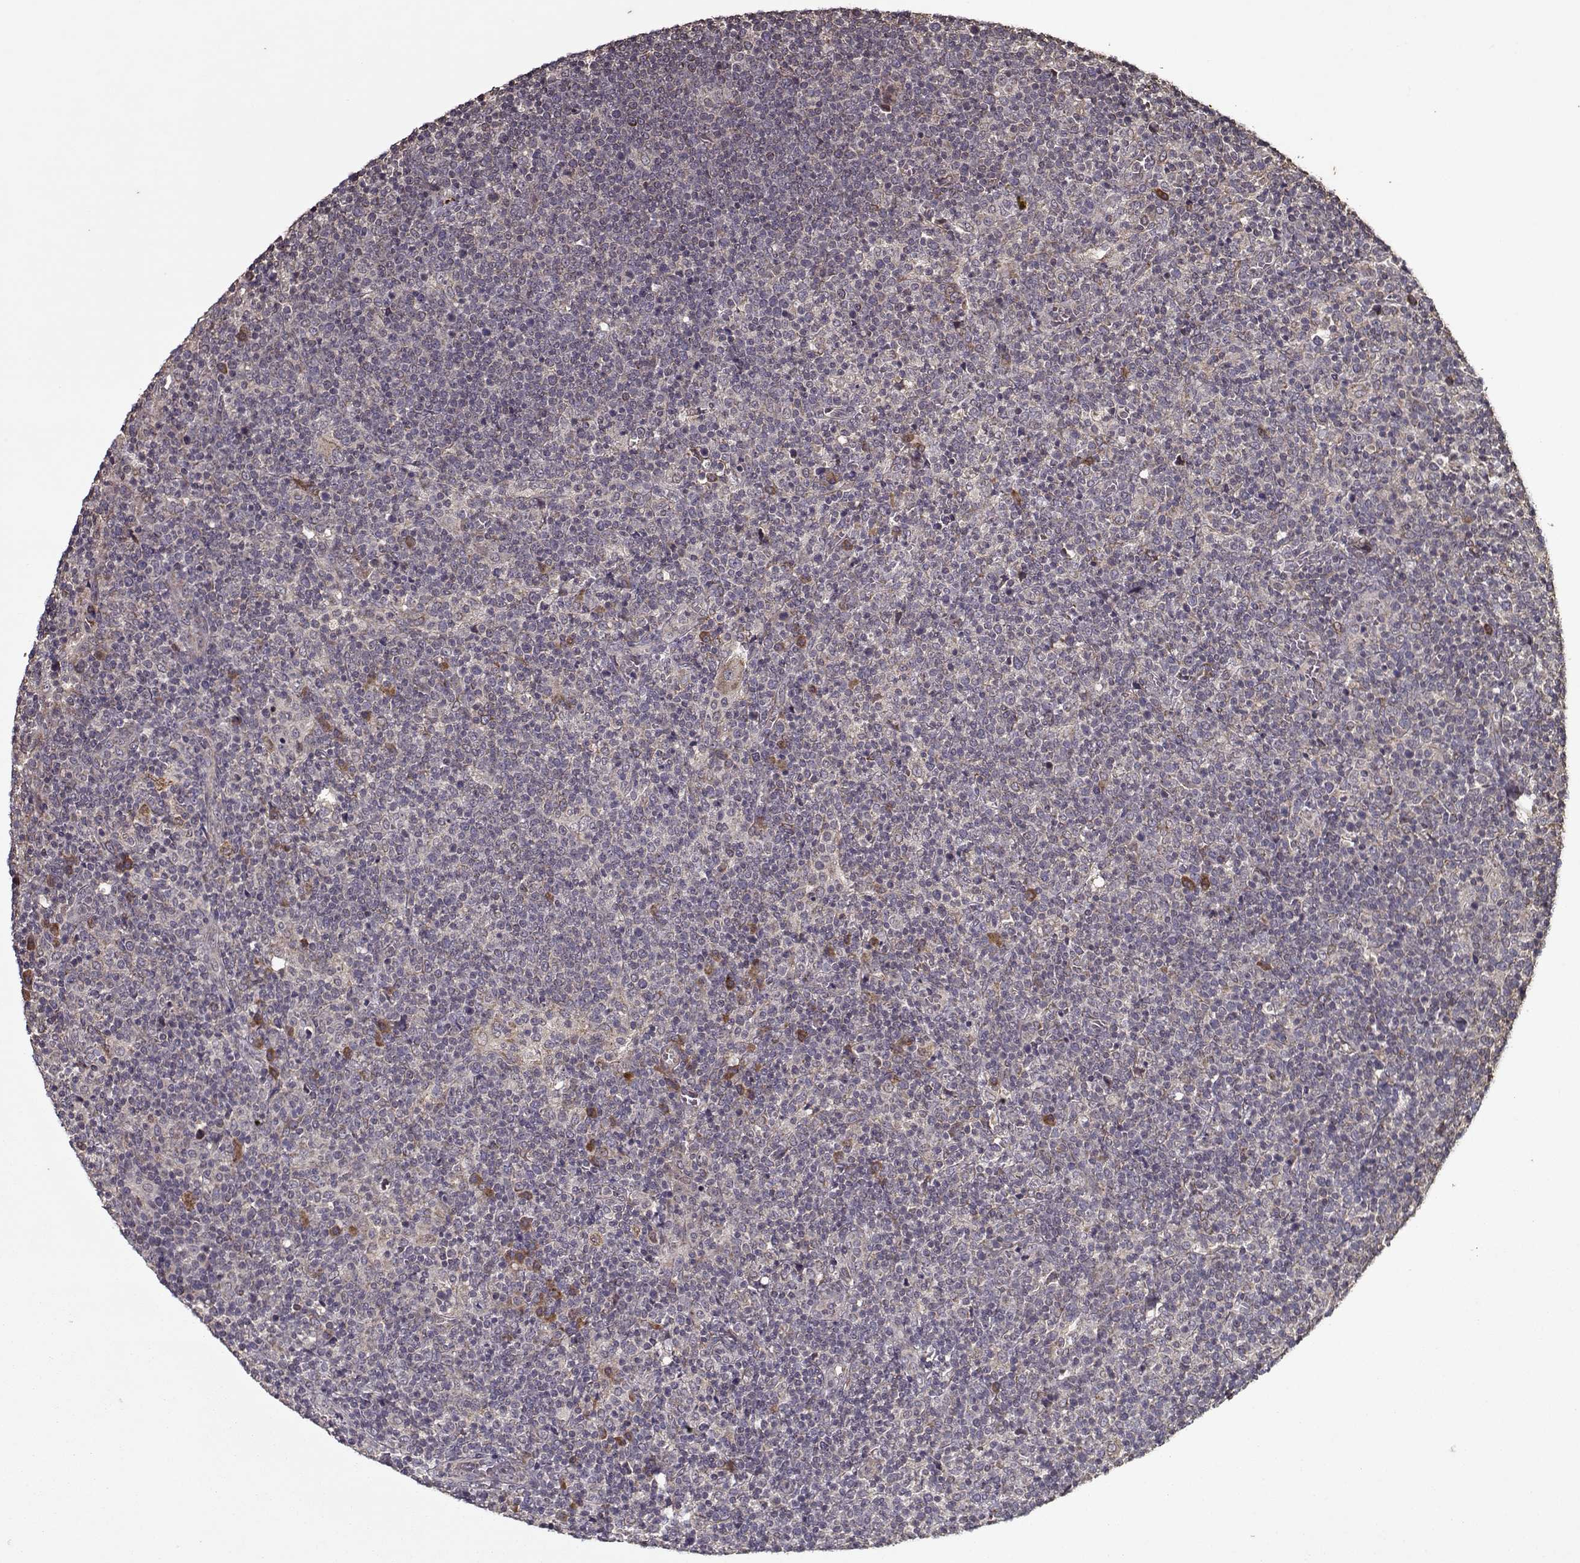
{"staining": {"intensity": "negative", "quantity": "none", "location": "none"}, "tissue": "lymphoma", "cell_type": "Tumor cells", "image_type": "cancer", "snomed": [{"axis": "morphology", "description": "Malignant lymphoma, non-Hodgkin's type, High grade"}, {"axis": "topography", "description": "Lymph node"}], "caption": "High power microscopy photomicrograph of an immunohistochemistry photomicrograph of lymphoma, revealing no significant expression in tumor cells. (Brightfield microscopy of DAB immunohistochemistry at high magnification).", "gene": "IMMP1L", "patient": {"sex": "male", "age": 61}}